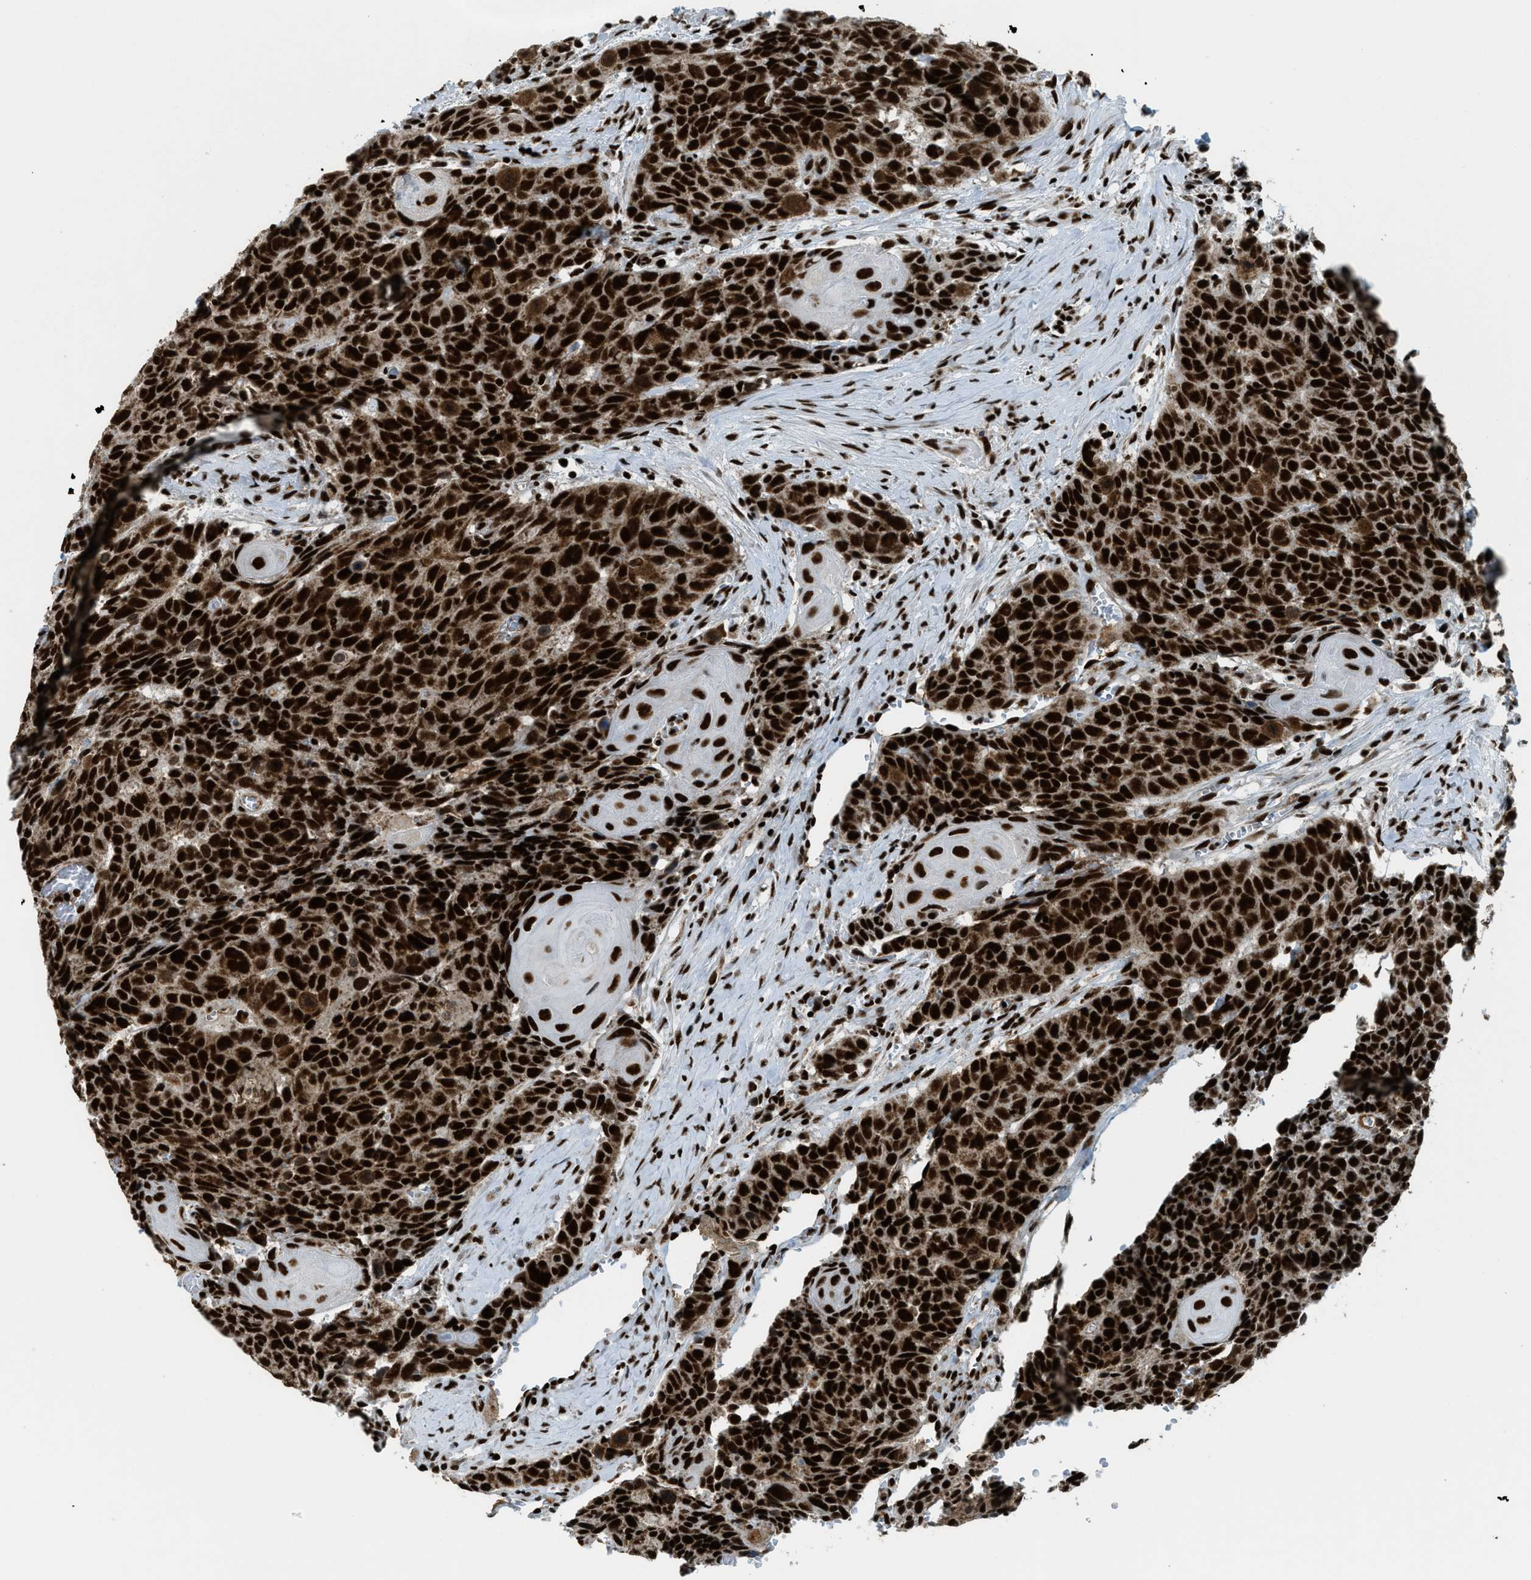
{"staining": {"intensity": "strong", "quantity": ">75%", "location": "nuclear"}, "tissue": "head and neck cancer", "cell_type": "Tumor cells", "image_type": "cancer", "snomed": [{"axis": "morphology", "description": "Squamous cell carcinoma, NOS"}, {"axis": "topography", "description": "Head-Neck"}], "caption": "Immunohistochemistry micrograph of neoplastic tissue: human squamous cell carcinoma (head and neck) stained using IHC reveals high levels of strong protein expression localized specifically in the nuclear of tumor cells, appearing as a nuclear brown color.", "gene": "GABPB1", "patient": {"sex": "male", "age": 66}}